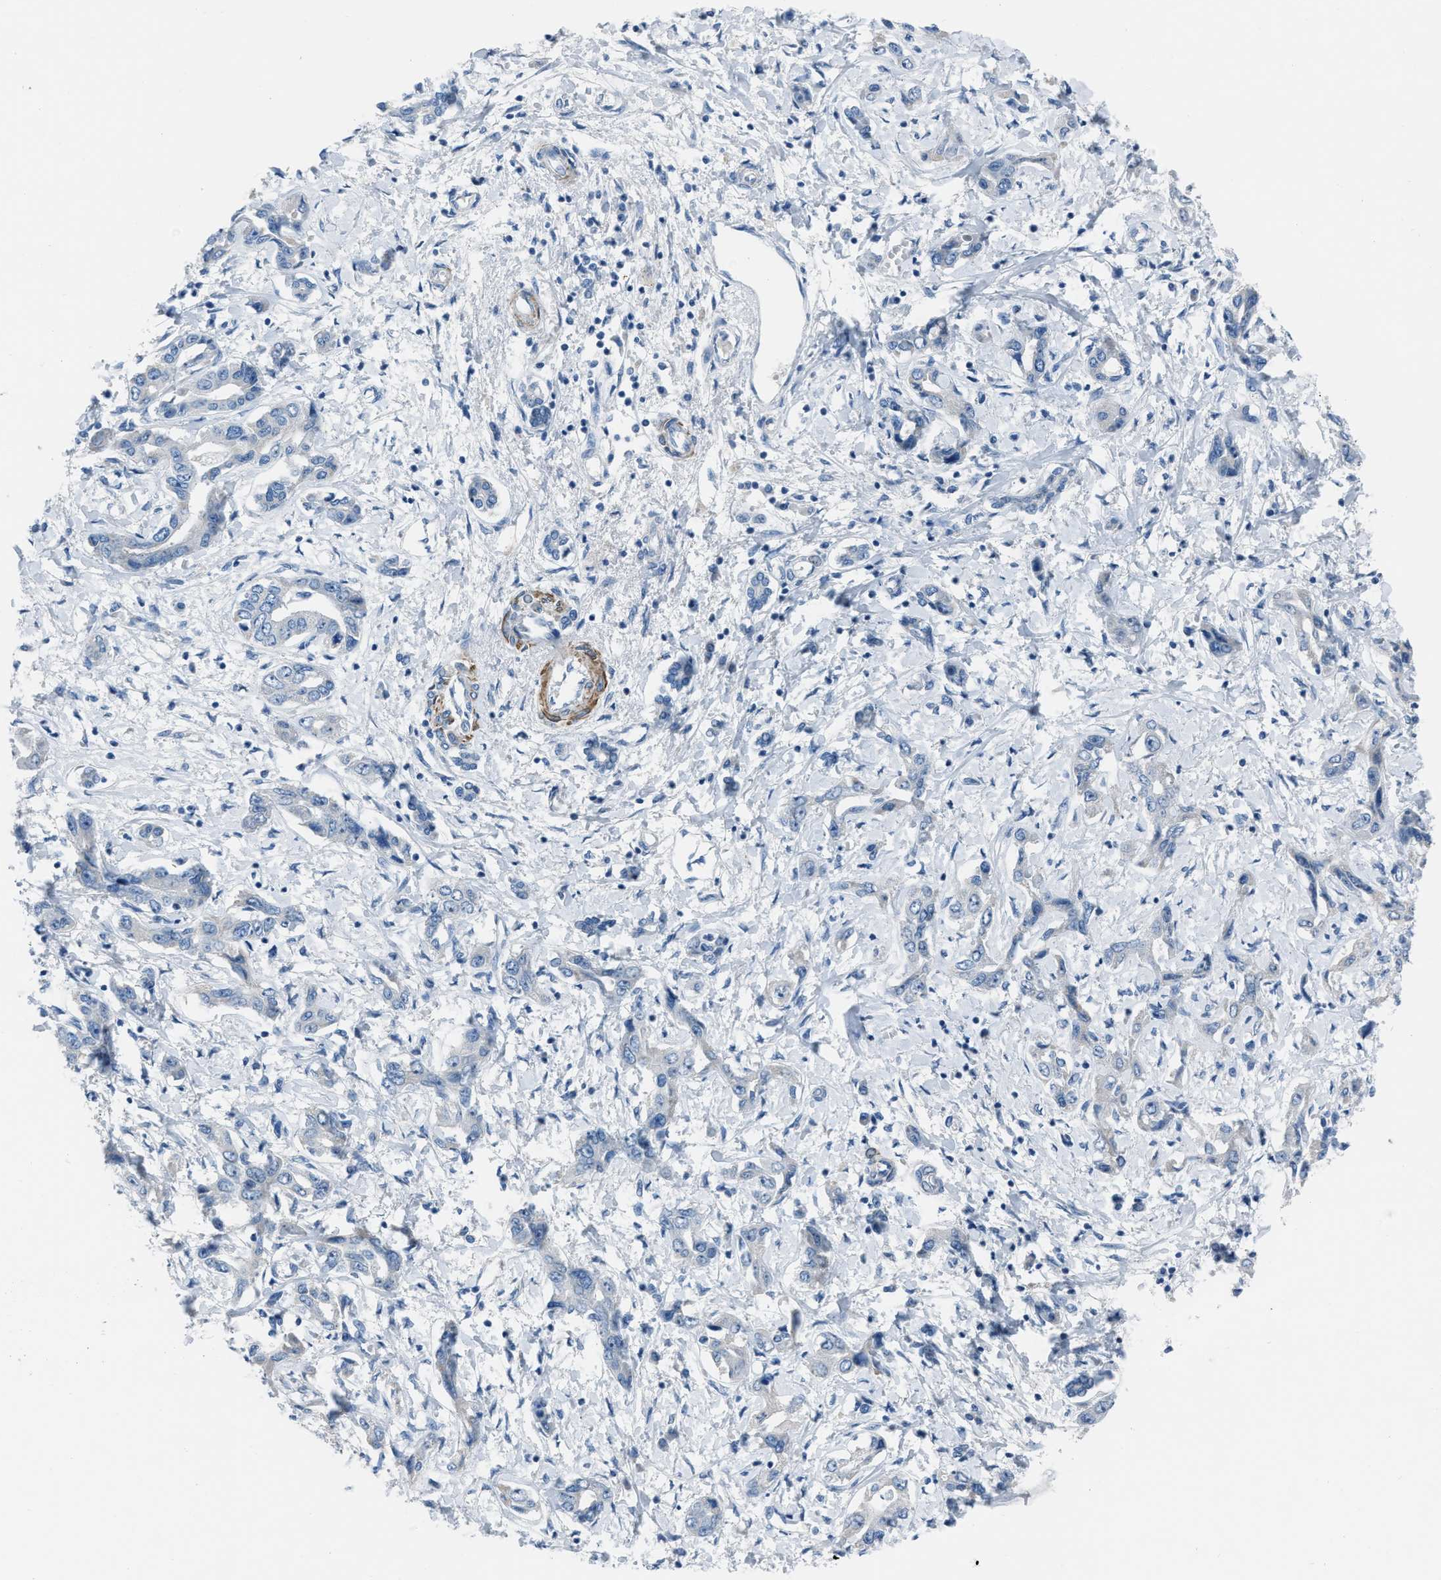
{"staining": {"intensity": "negative", "quantity": "none", "location": "none"}, "tissue": "liver cancer", "cell_type": "Tumor cells", "image_type": "cancer", "snomed": [{"axis": "morphology", "description": "Cholangiocarcinoma"}, {"axis": "topography", "description": "Liver"}], "caption": "A high-resolution histopathology image shows immunohistochemistry (IHC) staining of liver cholangiocarcinoma, which reveals no significant staining in tumor cells.", "gene": "SPATC1L", "patient": {"sex": "male", "age": 59}}